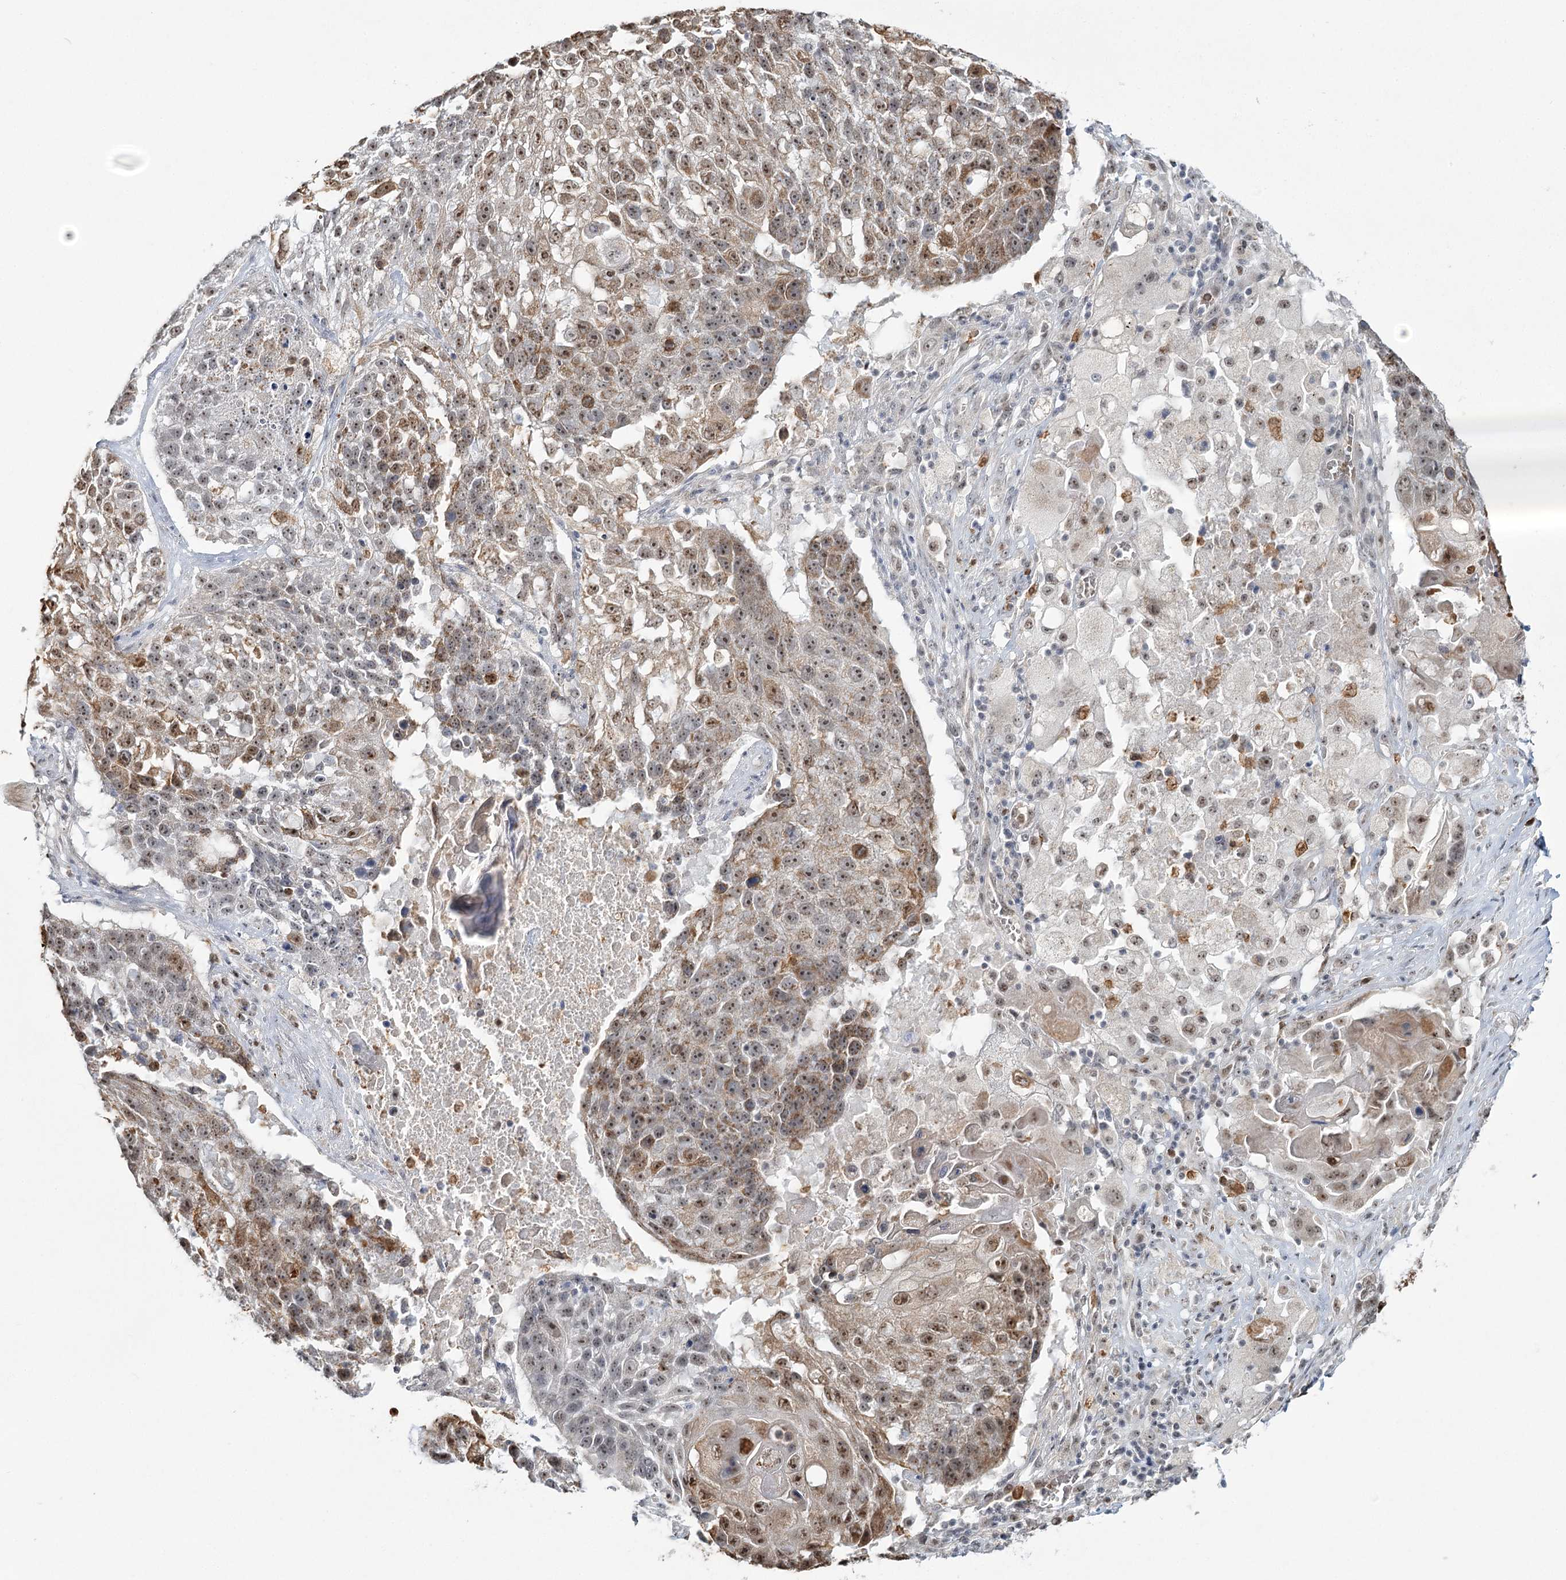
{"staining": {"intensity": "moderate", "quantity": ">75%", "location": "cytoplasmic/membranous,nuclear"}, "tissue": "lung cancer", "cell_type": "Tumor cells", "image_type": "cancer", "snomed": [{"axis": "morphology", "description": "Squamous cell carcinoma, NOS"}, {"axis": "topography", "description": "Lung"}], "caption": "The immunohistochemical stain labels moderate cytoplasmic/membranous and nuclear expression in tumor cells of lung squamous cell carcinoma tissue. (DAB (3,3'-diaminobenzidine) IHC with brightfield microscopy, high magnification).", "gene": "ATAD1", "patient": {"sex": "male", "age": 61}}